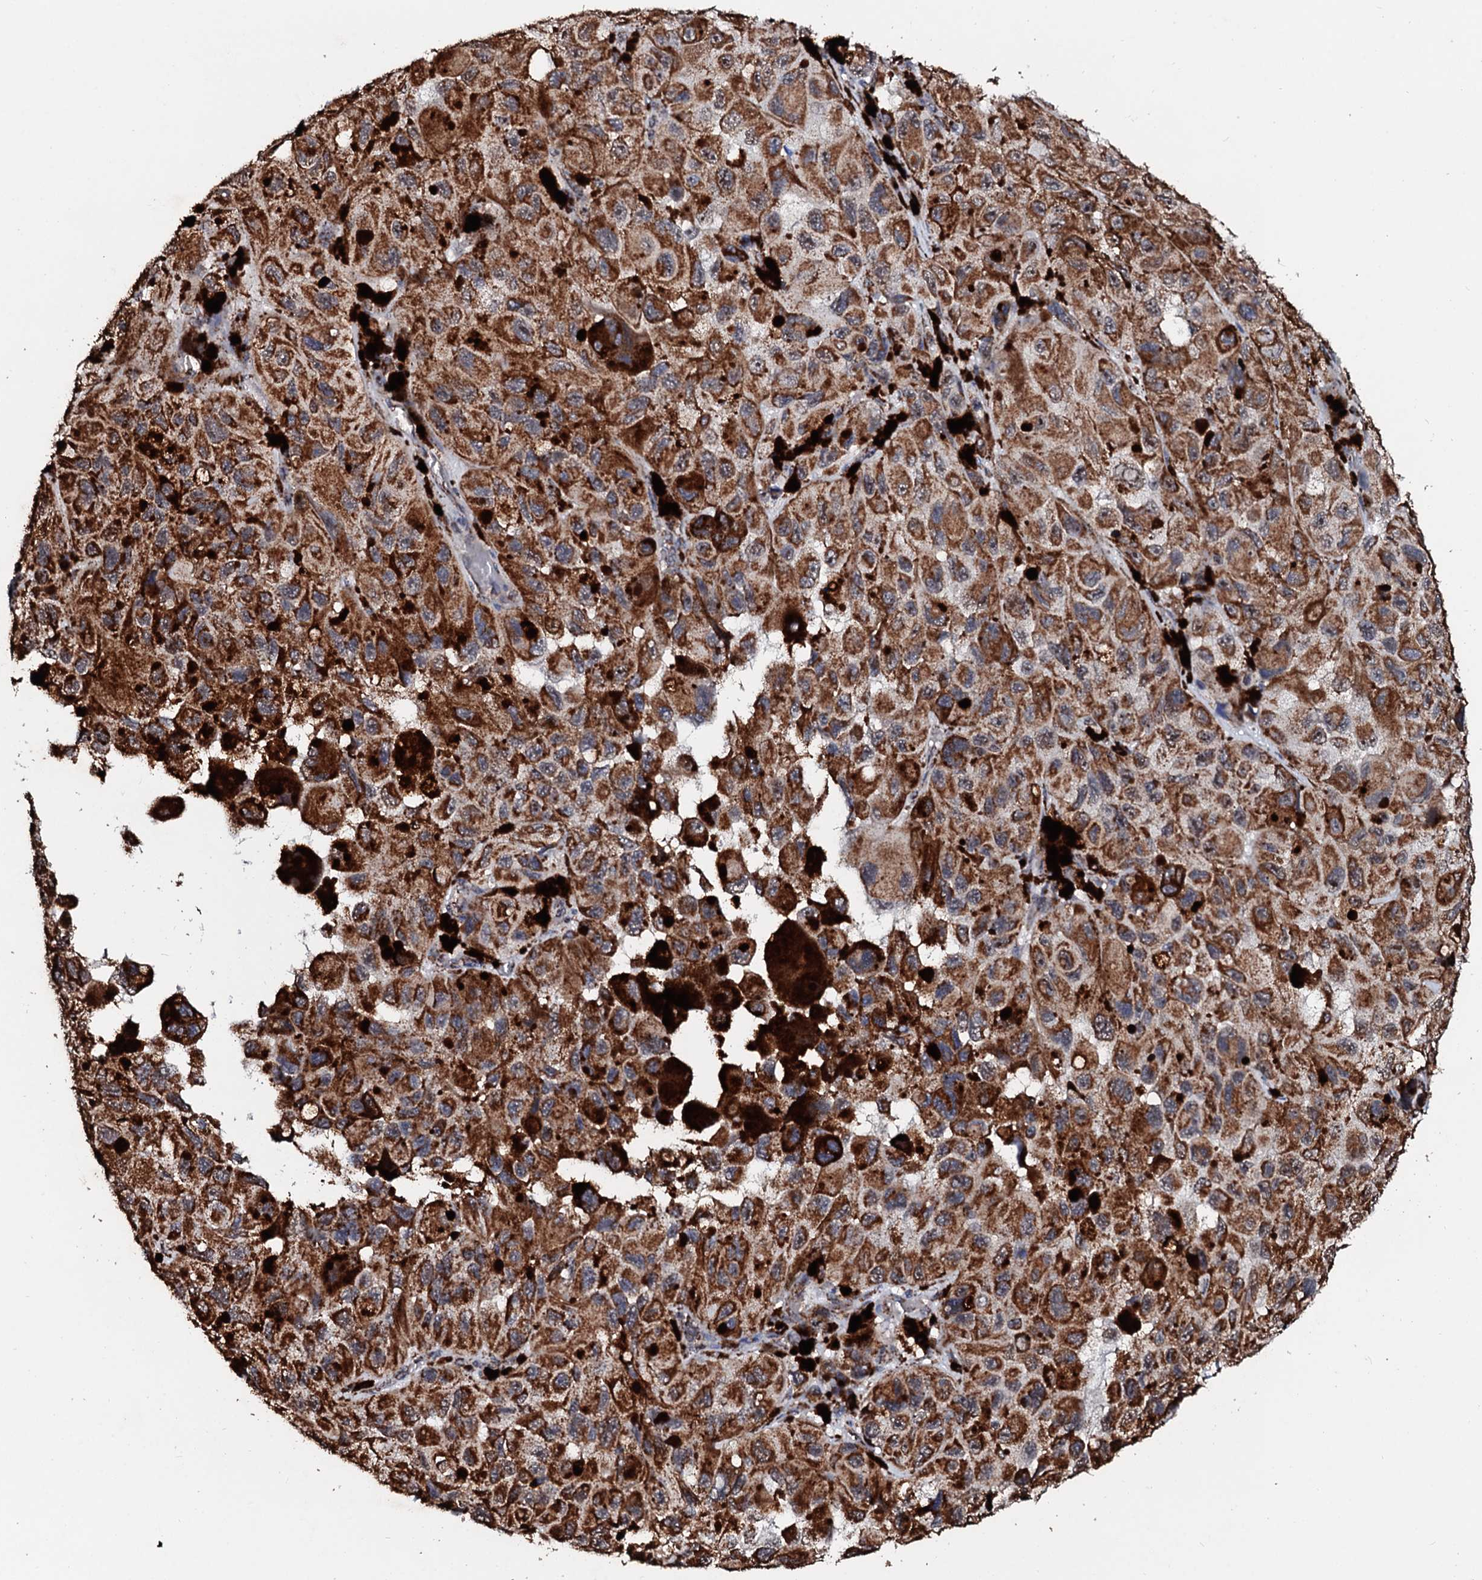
{"staining": {"intensity": "strong", "quantity": ">75%", "location": "cytoplasmic/membranous"}, "tissue": "melanoma", "cell_type": "Tumor cells", "image_type": "cancer", "snomed": [{"axis": "morphology", "description": "Malignant melanoma, NOS"}, {"axis": "topography", "description": "Skin"}], "caption": "Protein expression analysis of human malignant melanoma reveals strong cytoplasmic/membranous expression in approximately >75% of tumor cells.", "gene": "SECISBP2L", "patient": {"sex": "female", "age": 73}}